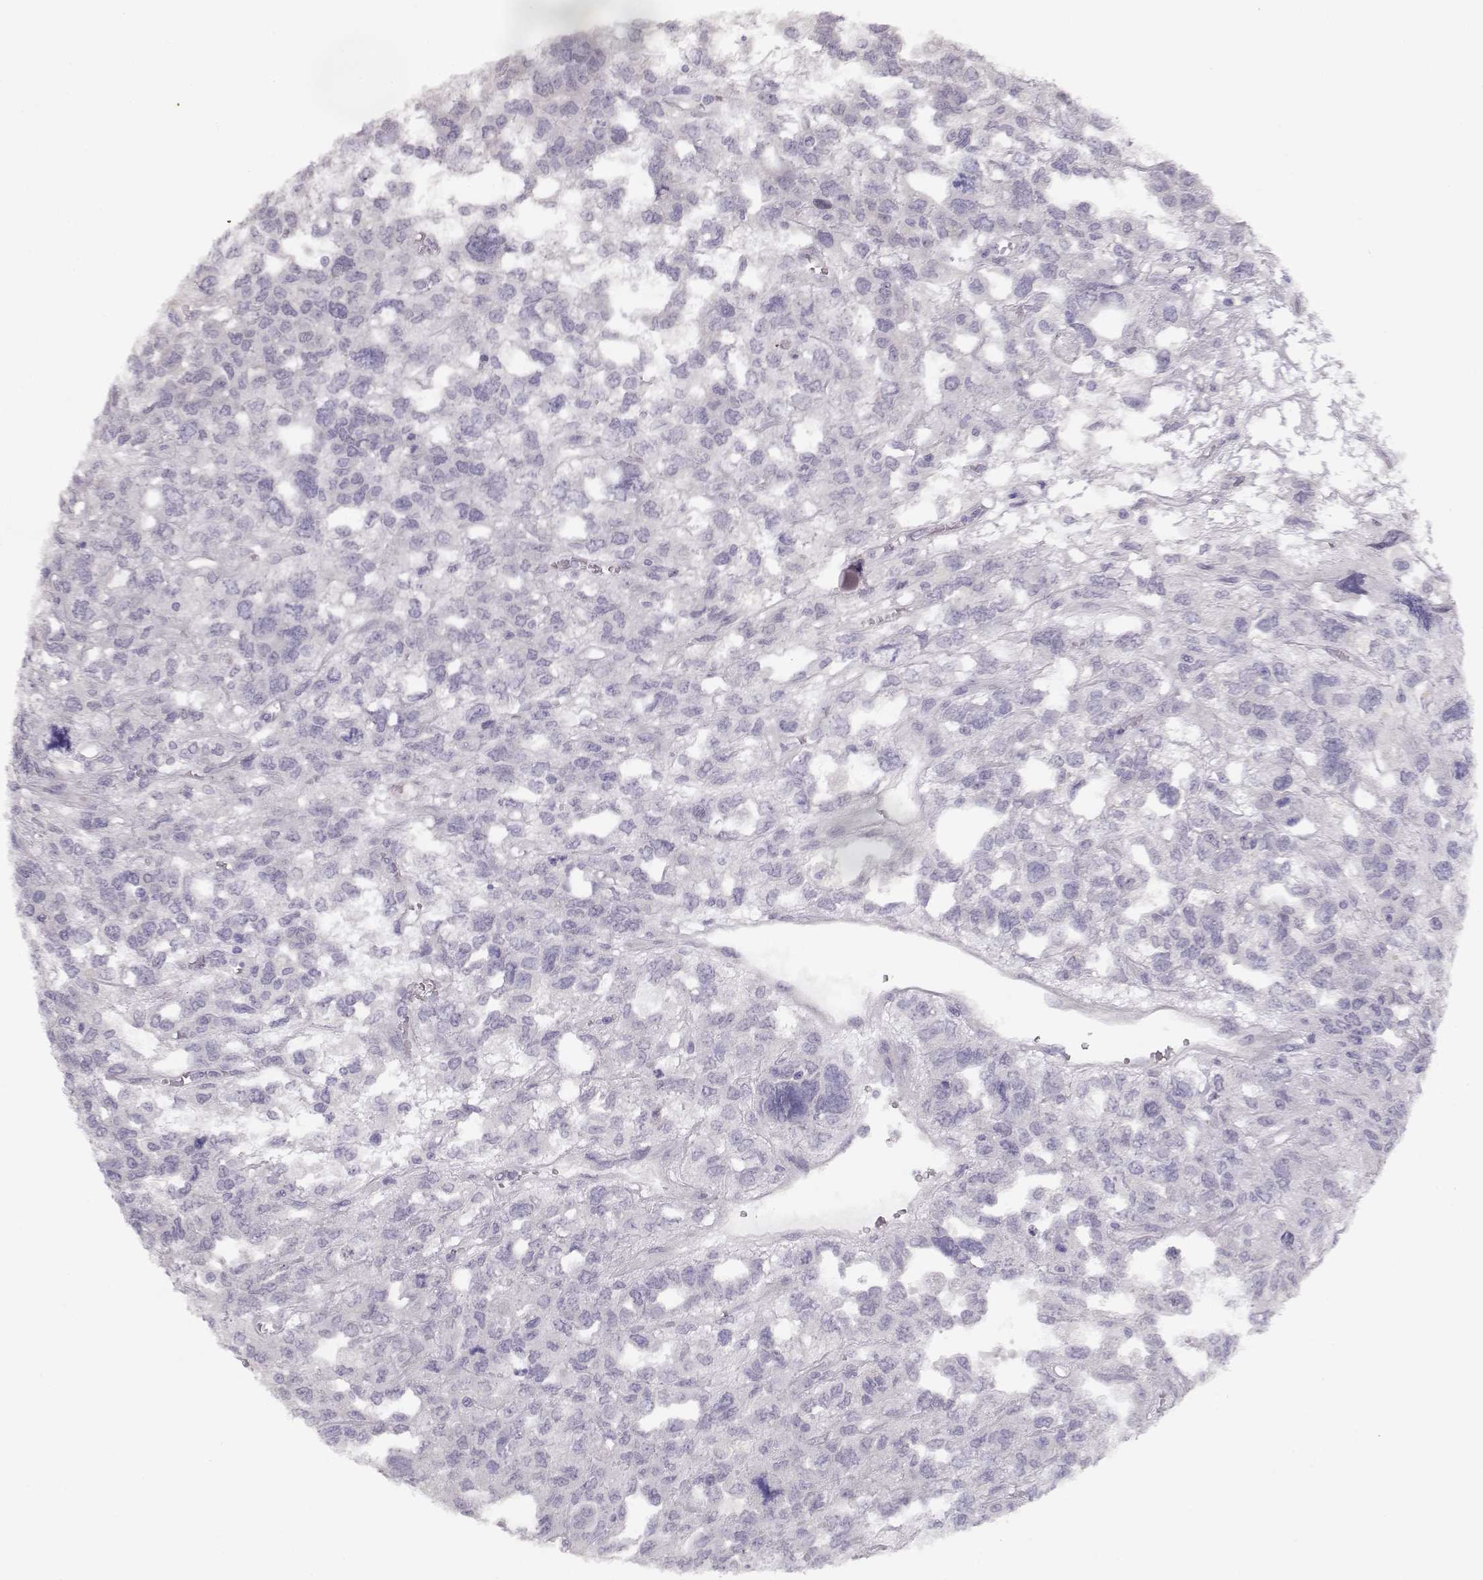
{"staining": {"intensity": "negative", "quantity": "none", "location": "none"}, "tissue": "testis cancer", "cell_type": "Tumor cells", "image_type": "cancer", "snomed": [{"axis": "morphology", "description": "Seminoma, NOS"}, {"axis": "topography", "description": "Testis"}], "caption": "Immunohistochemistry of human testis cancer displays no staining in tumor cells.", "gene": "GLIPR1L2", "patient": {"sex": "male", "age": 52}}